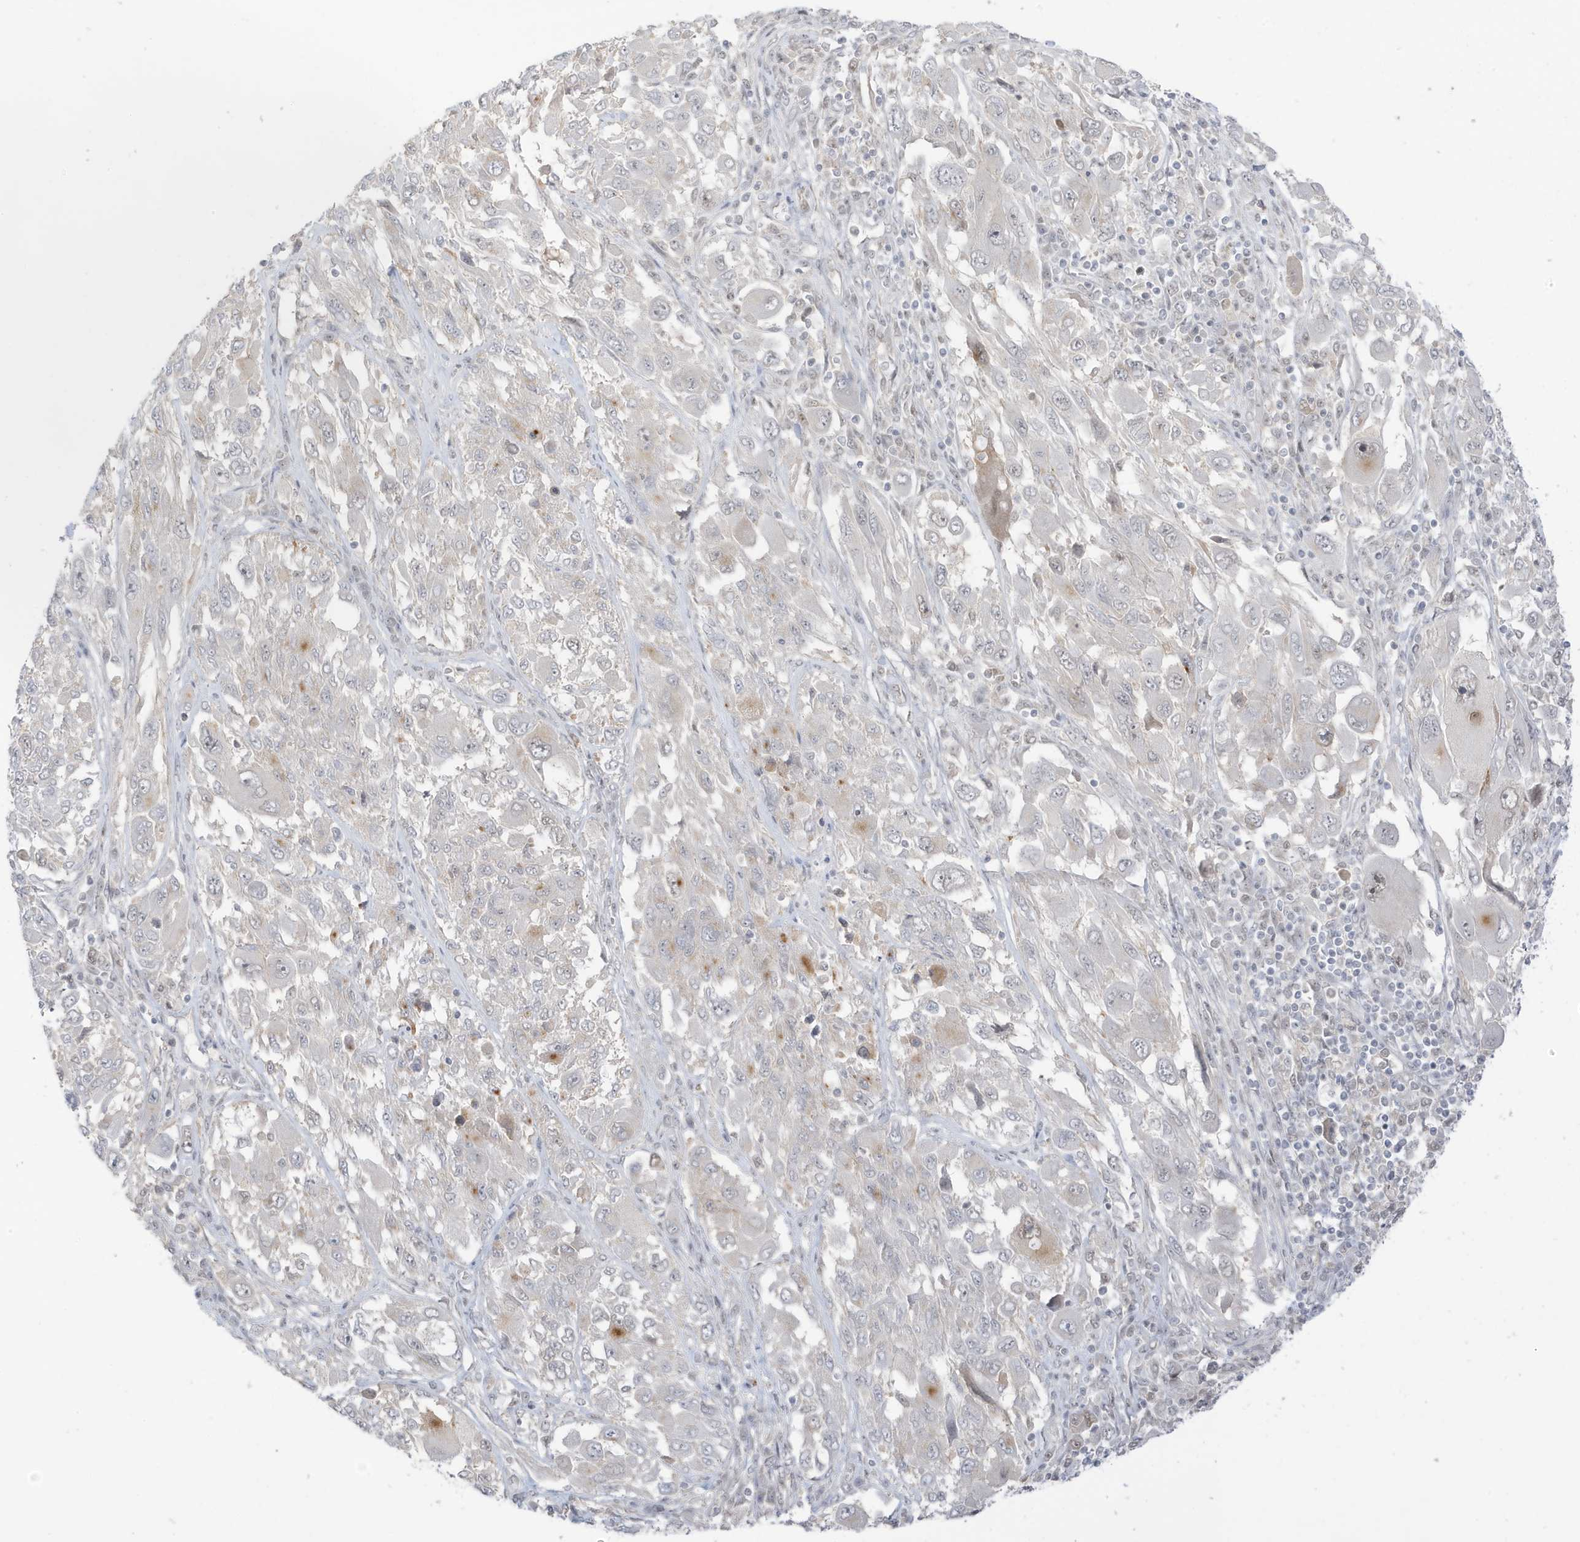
{"staining": {"intensity": "negative", "quantity": "none", "location": "none"}, "tissue": "melanoma", "cell_type": "Tumor cells", "image_type": "cancer", "snomed": [{"axis": "morphology", "description": "Malignant melanoma, NOS"}, {"axis": "topography", "description": "Skin"}], "caption": "Protein analysis of melanoma reveals no significant staining in tumor cells.", "gene": "MSL3", "patient": {"sex": "female", "age": 91}}